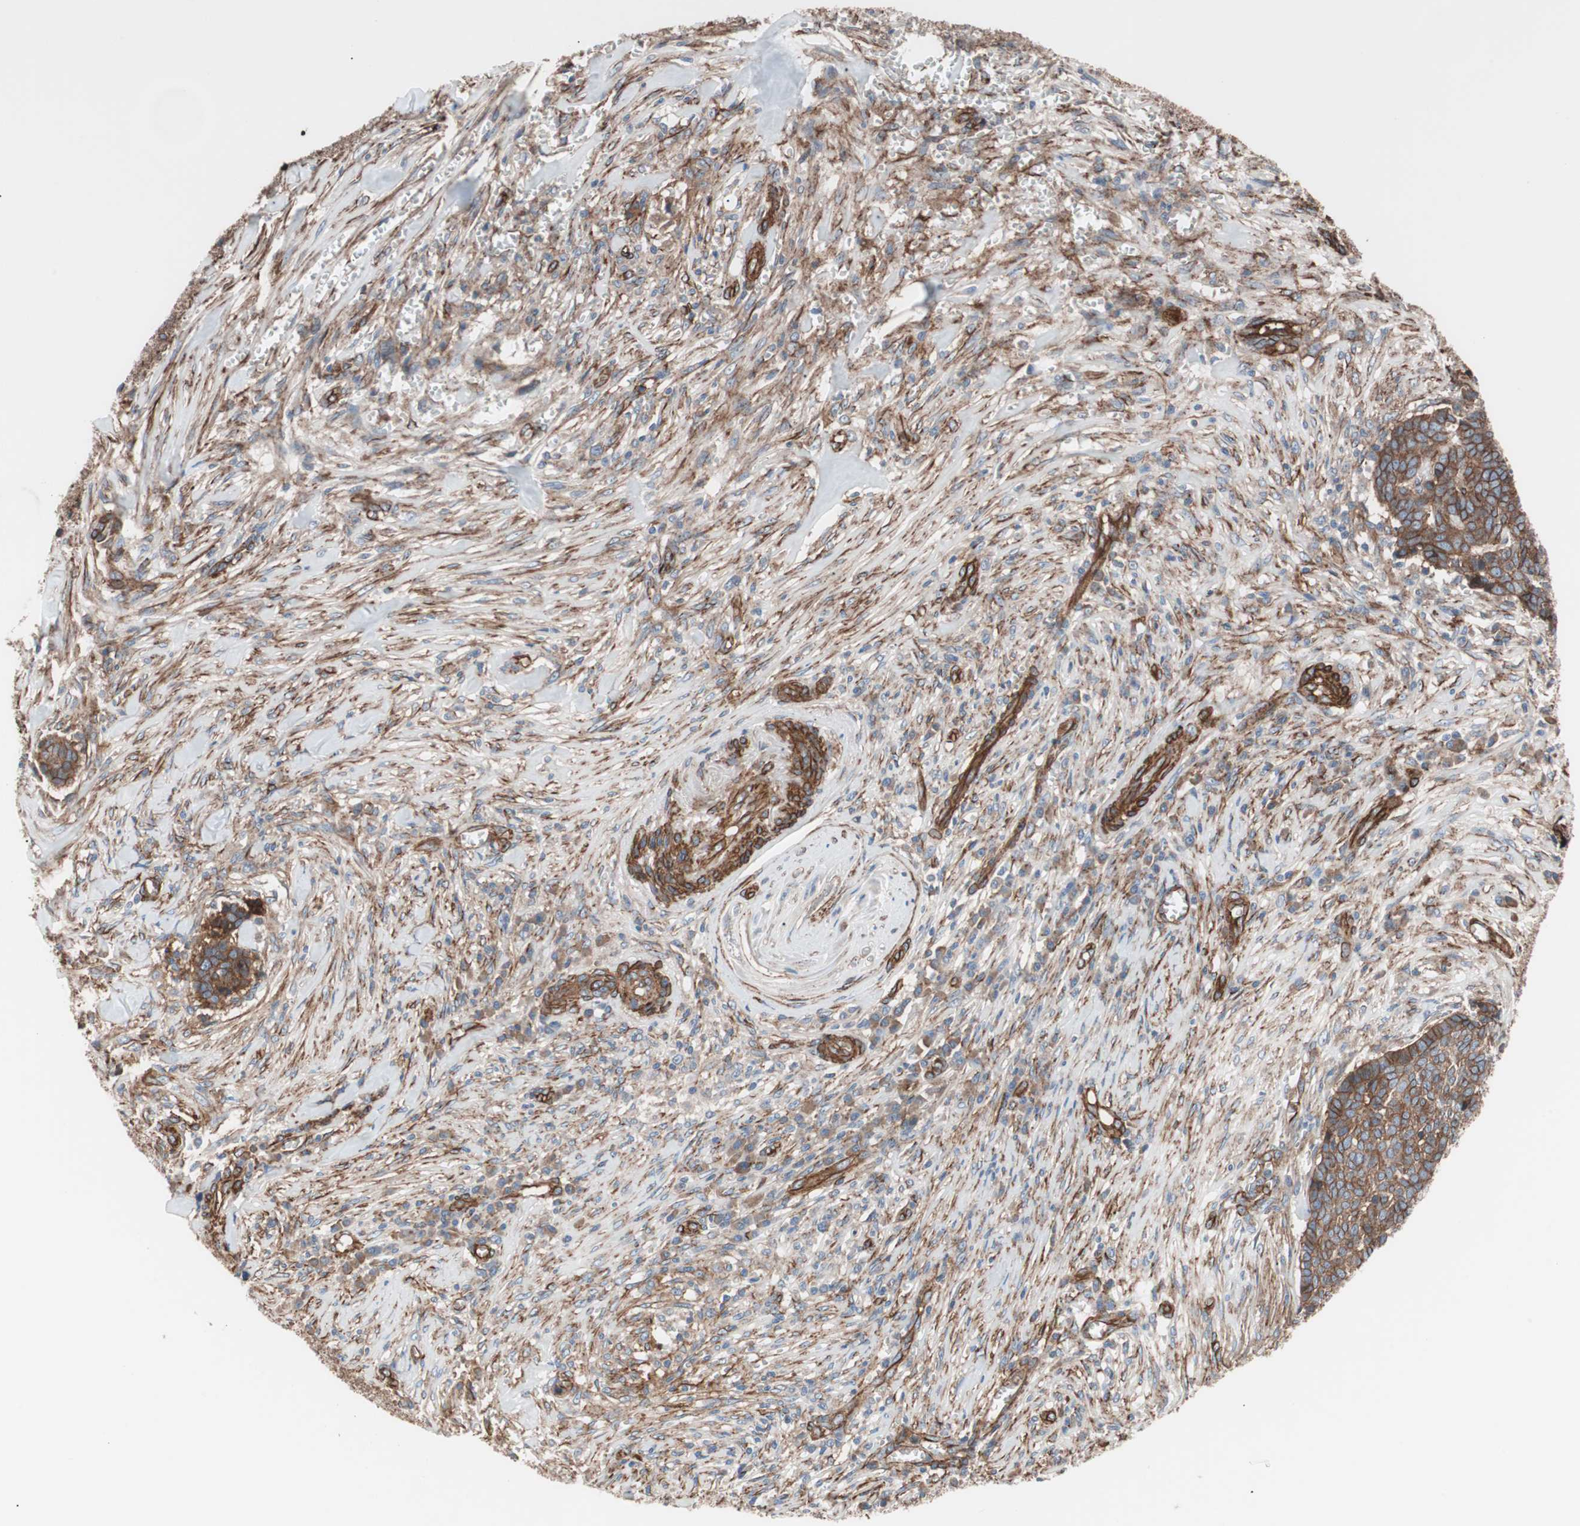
{"staining": {"intensity": "moderate", "quantity": ">75%", "location": "cytoplasmic/membranous"}, "tissue": "skin cancer", "cell_type": "Tumor cells", "image_type": "cancer", "snomed": [{"axis": "morphology", "description": "Basal cell carcinoma"}, {"axis": "topography", "description": "Skin"}], "caption": "Protein positivity by immunohistochemistry (IHC) exhibits moderate cytoplasmic/membranous staining in approximately >75% of tumor cells in skin cancer.", "gene": "SPINT1", "patient": {"sex": "male", "age": 84}}